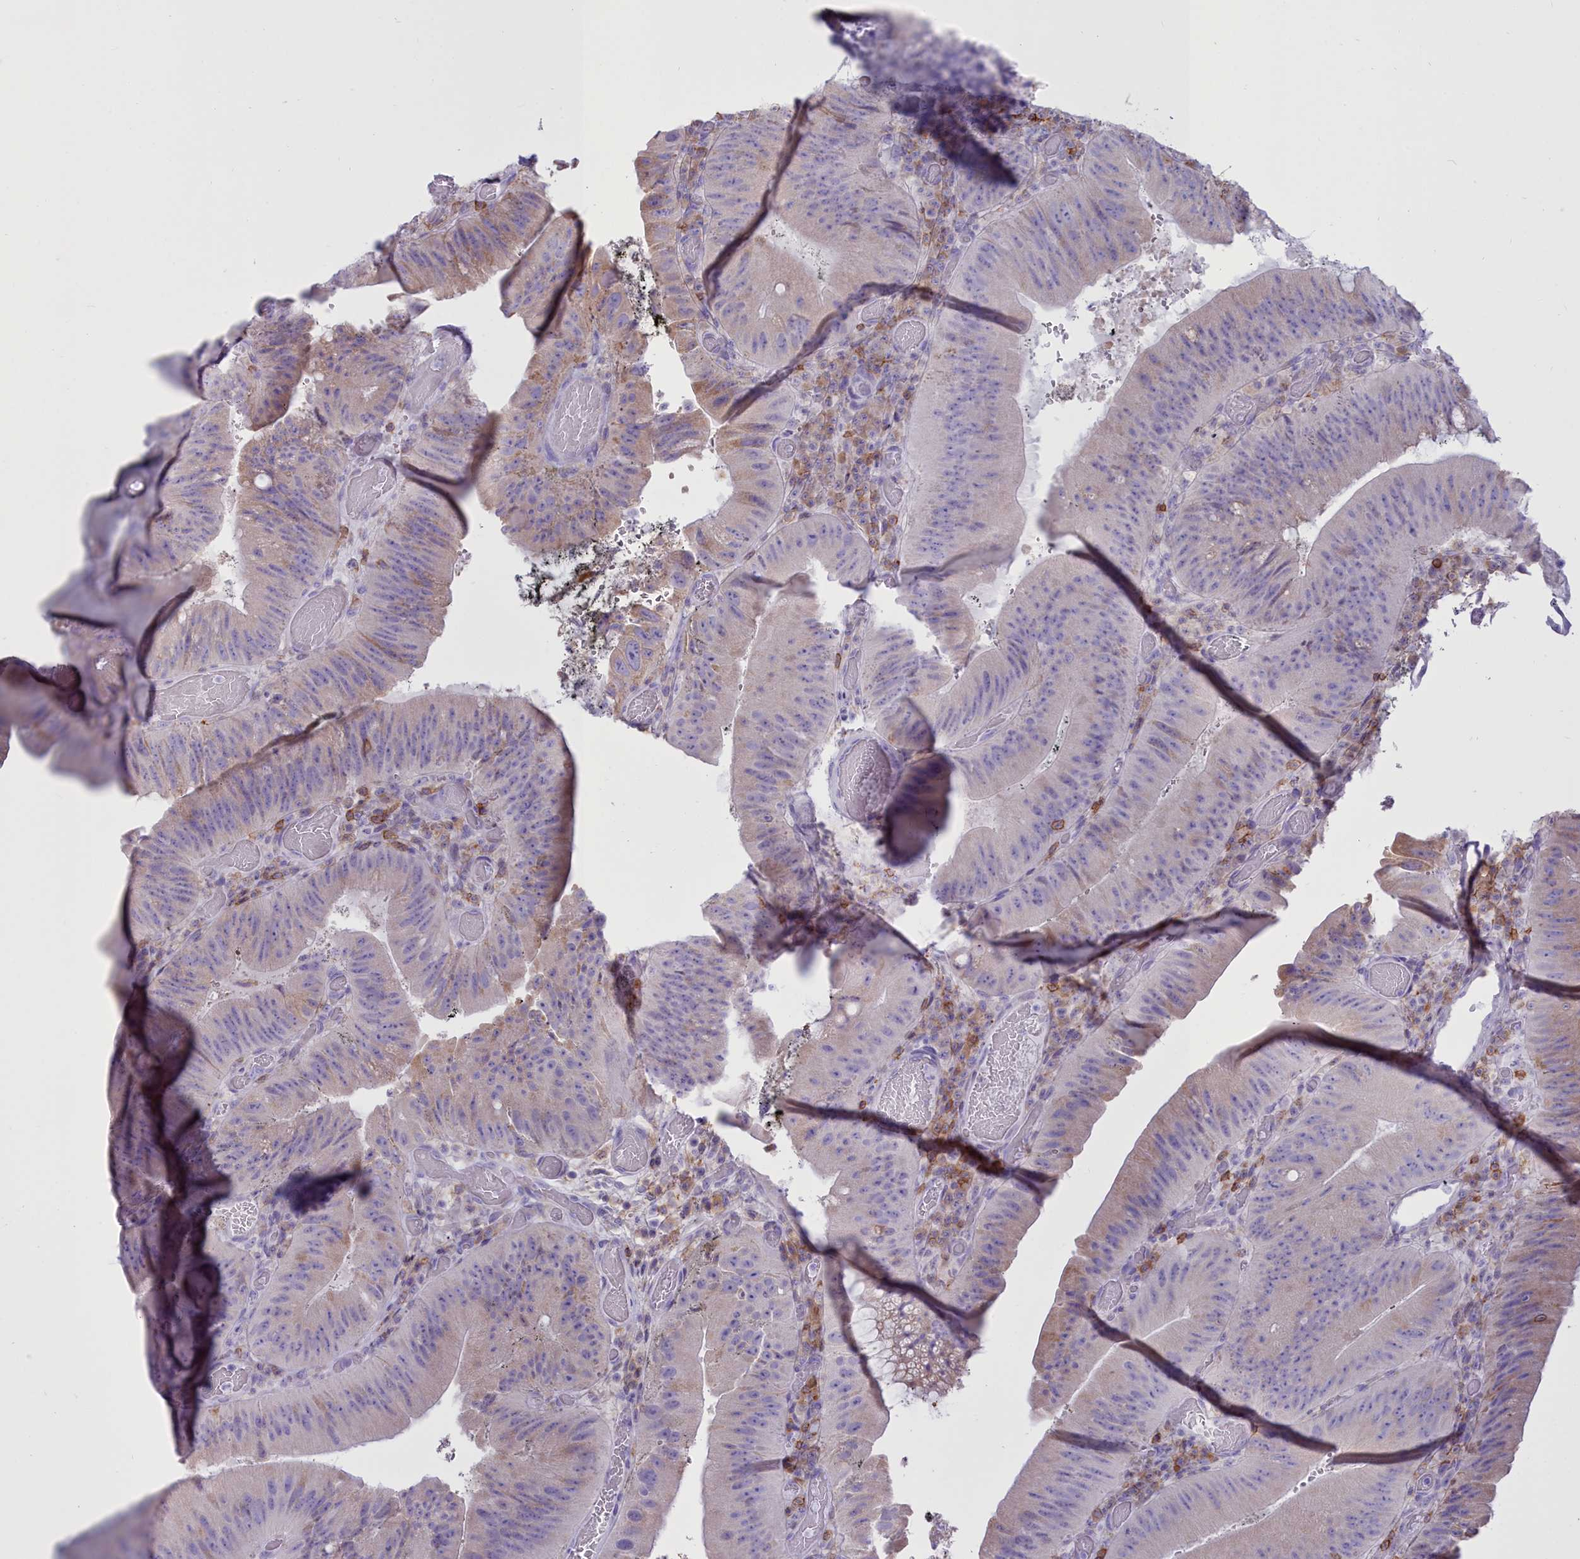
{"staining": {"intensity": "weak", "quantity": "25%-75%", "location": "cytoplasmic/membranous"}, "tissue": "colorectal cancer", "cell_type": "Tumor cells", "image_type": "cancer", "snomed": [{"axis": "morphology", "description": "Adenocarcinoma, NOS"}, {"axis": "topography", "description": "Colon"}], "caption": "A histopathology image of colorectal adenocarcinoma stained for a protein shows weak cytoplasmic/membranous brown staining in tumor cells.", "gene": "CD5", "patient": {"sex": "female", "age": 43}}